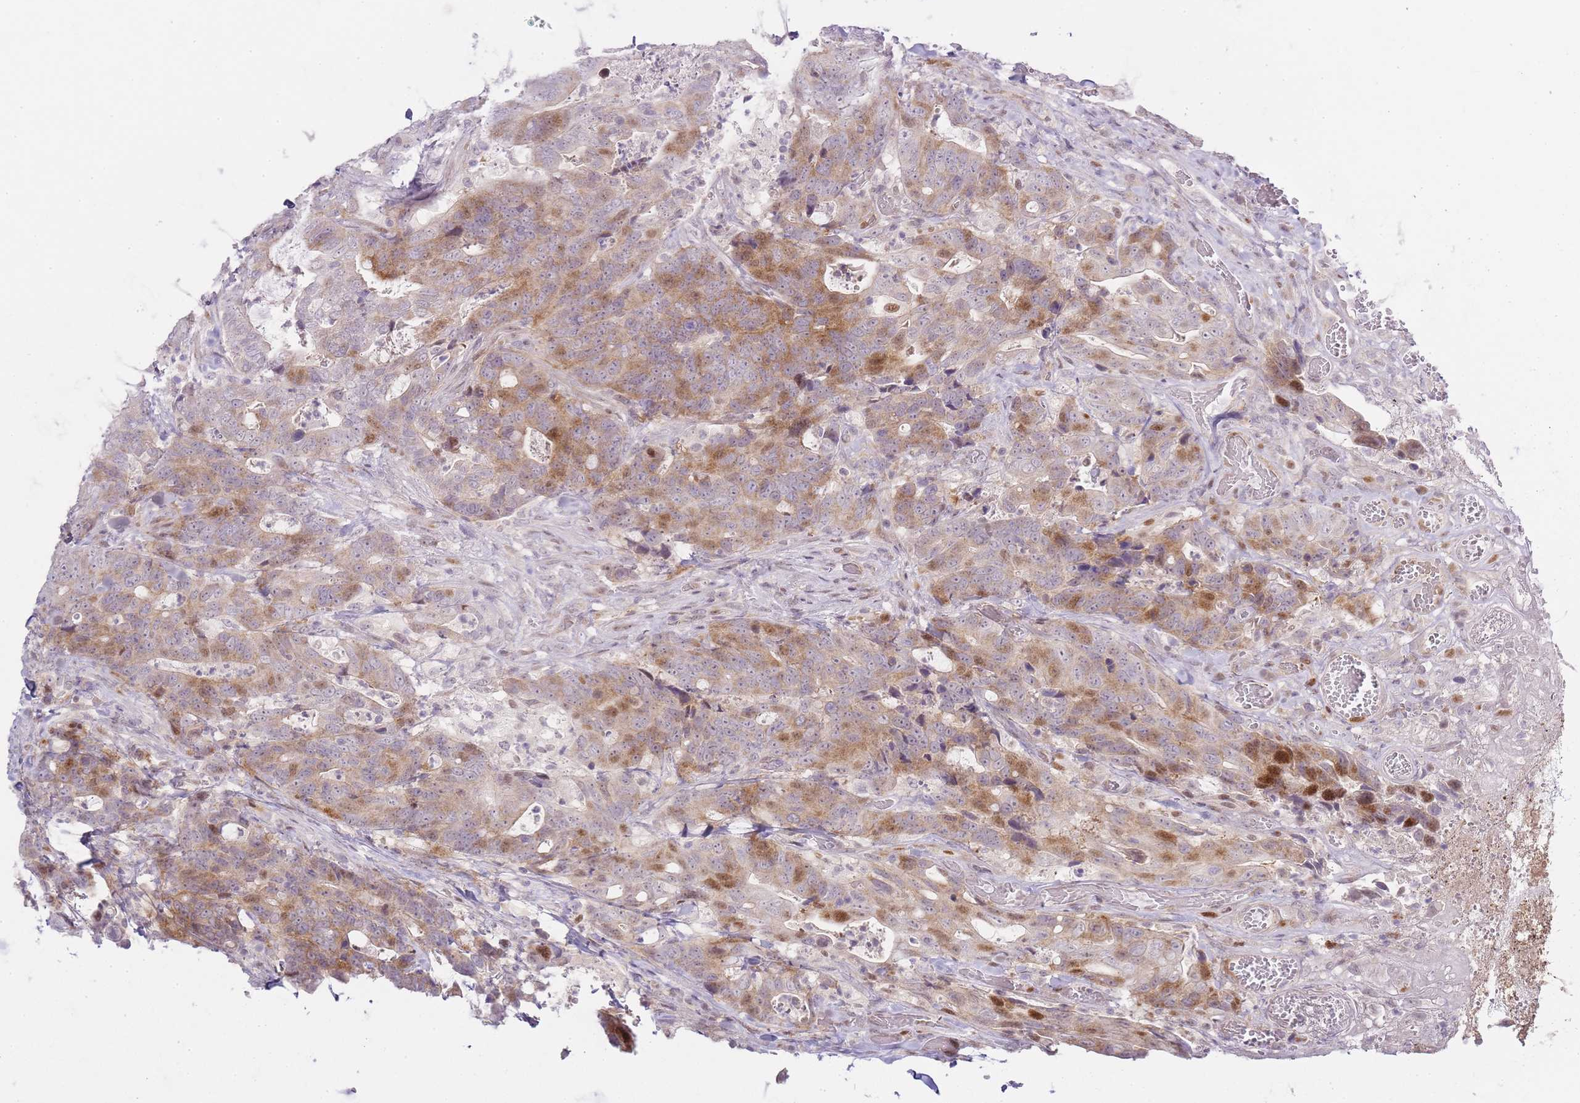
{"staining": {"intensity": "moderate", "quantity": "25%-75%", "location": "cytoplasmic/membranous,nuclear"}, "tissue": "colorectal cancer", "cell_type": "Tumor cells", "image_type": "cancer", "snomed": [{"axis": "morphology", "description": "Adenocarcinoma, NOS"}, {"axis": "topography", "description": "Colon"}], "caption": "Colorectal adenocarcinoma stained for a protein (brown) demonstrates moderate cytoplasmic/membranous and nuclear positive staining in approximately 25%-75% of tumor cells.", "gene": "OGG1", "patient": {"sex": "female", "age": 82}}